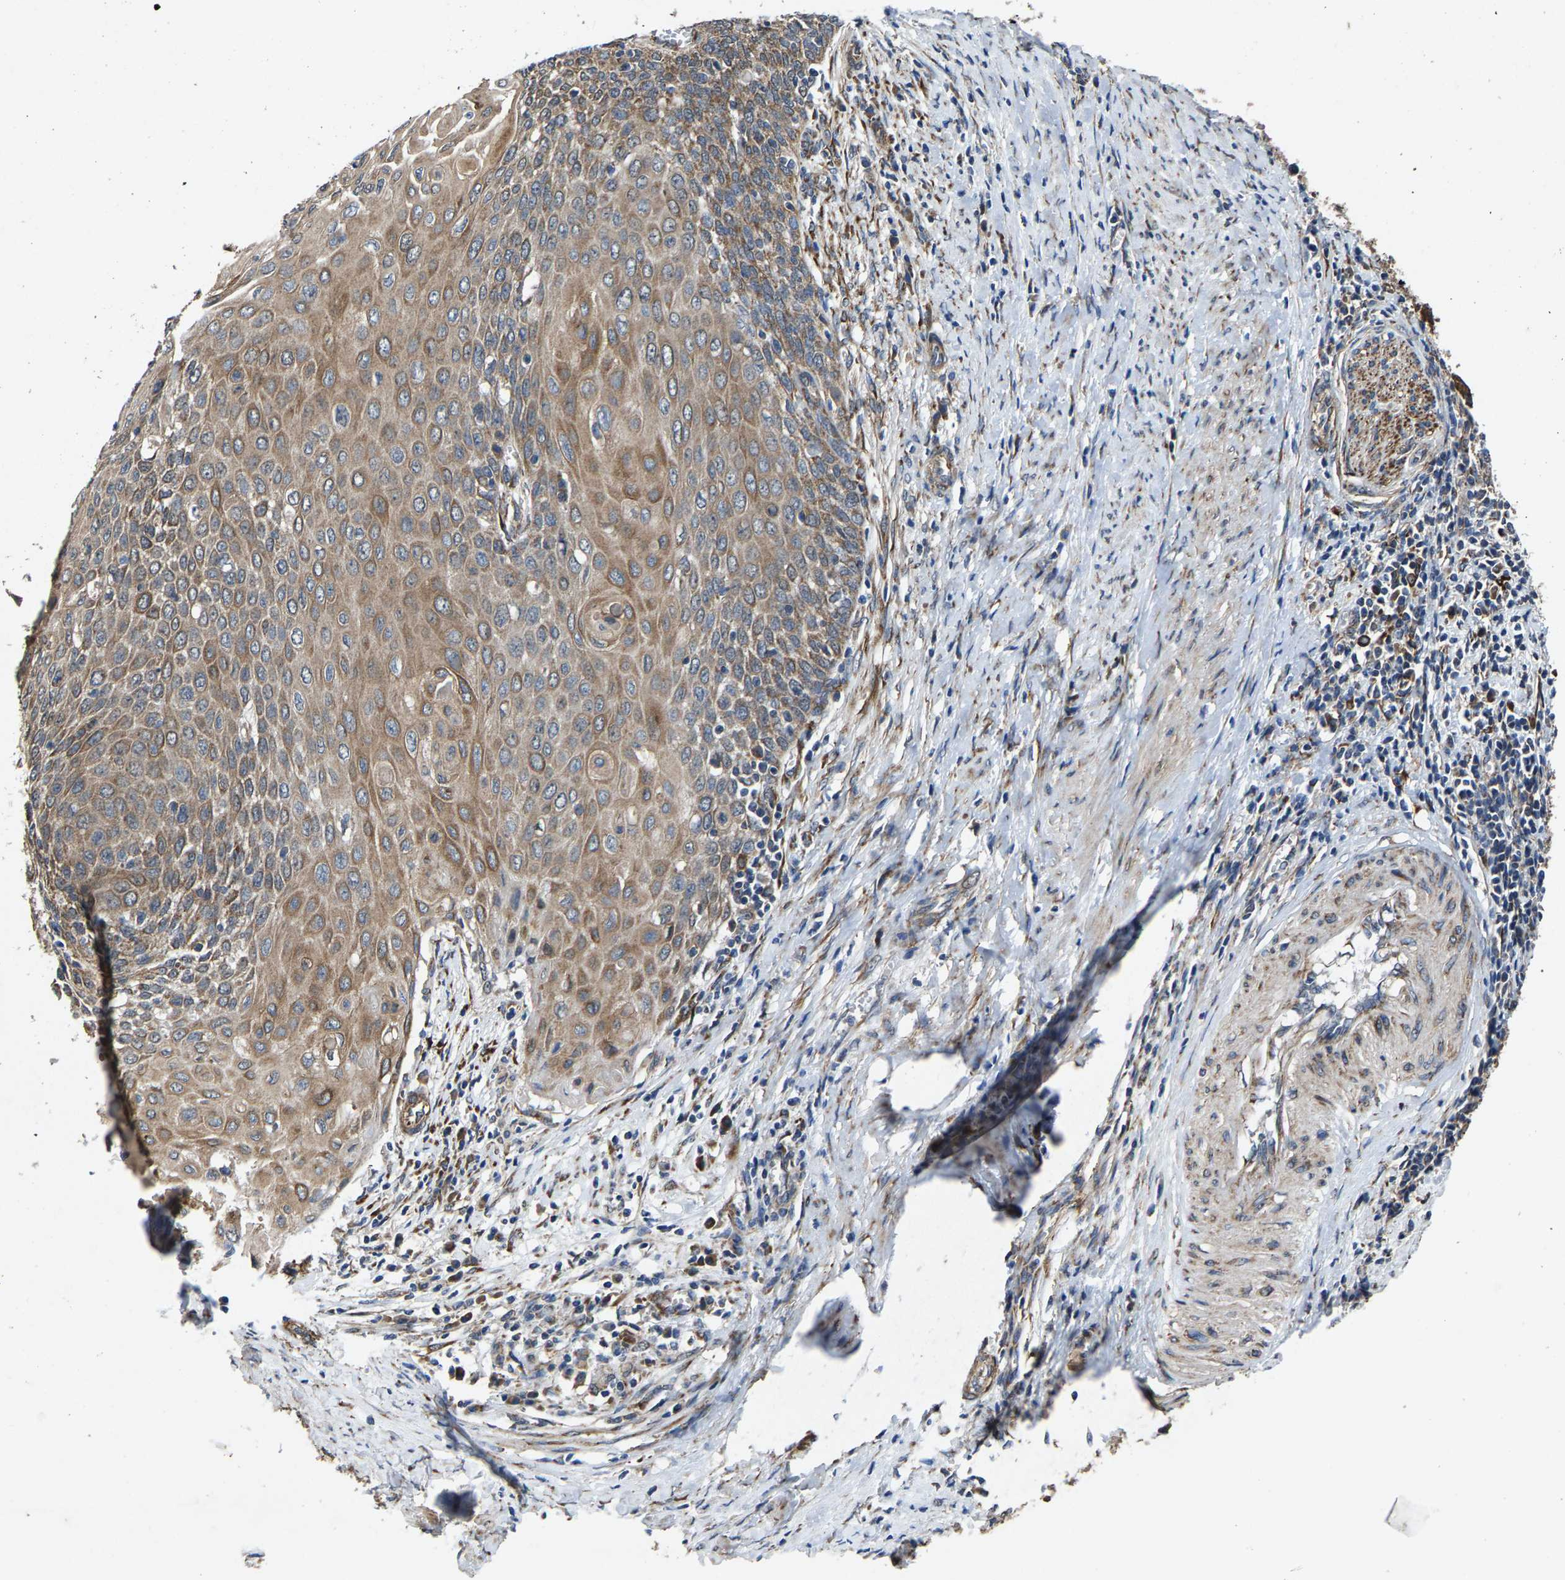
{"staining": {"intensity": "moderate", "quantity": ">75%", "location": "cytoplasmic/membranous"}, "tissue": "cervical cancer", "cell_type": "Tumor cells", "image_type": "cancer", "snomed": [{"axis": "morphology", "description": "Squamous cell carcinoma, NOS"}, {"axis": "topography", "description": "Cervix"}], "caption": "Cervical cancer stained for a protein (brown) reveals moderate cytoplasmic/membranous positive expression in about >75% of tumor cells.", "gene": "PDP1", "patient": {"sex": "female", "age": 39}}